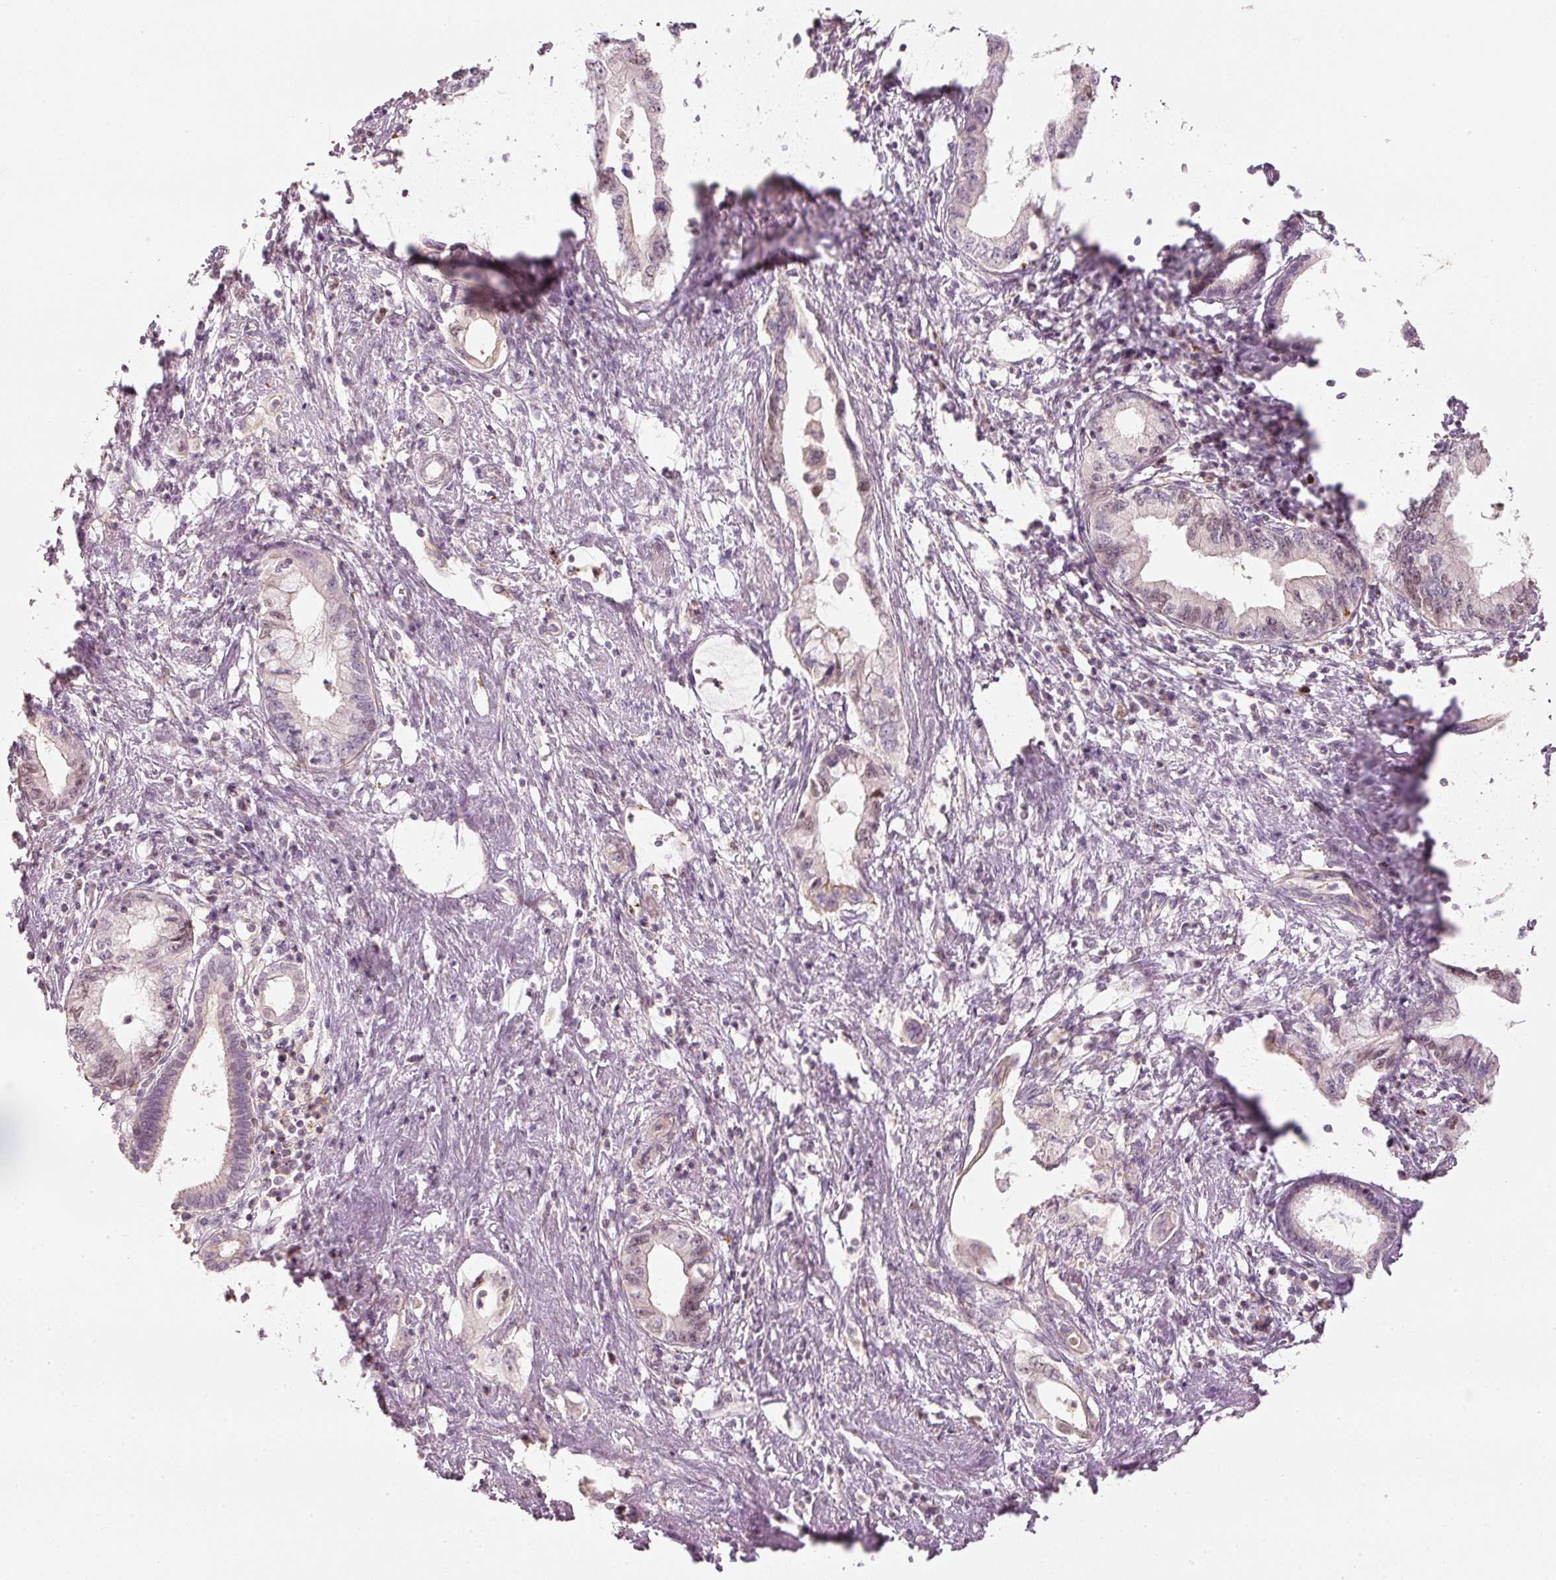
{"staining": {"intensity": "weak", "quantity": "<25%", "location": "nuclear"}, "tissue": "pancreatic cancer", "cell_type": "Tumor cells", "image_type": "cancer", "snomed": [{"axis": "morphology", "description": "Adenocarcinoma, NOS"}, {"axis": "topography", "description": "Pancreas"}], "caption": "Micrograph shows no significant protein positivity in tumor cells of pancreatic cancer (adenocarcinoma). (DAB (3,3'-diaminobenzidine) immunohistochemistry (IHC), high magnification).", "gene": "TREX2", "patient": {"sex": "female", "age": 73}}